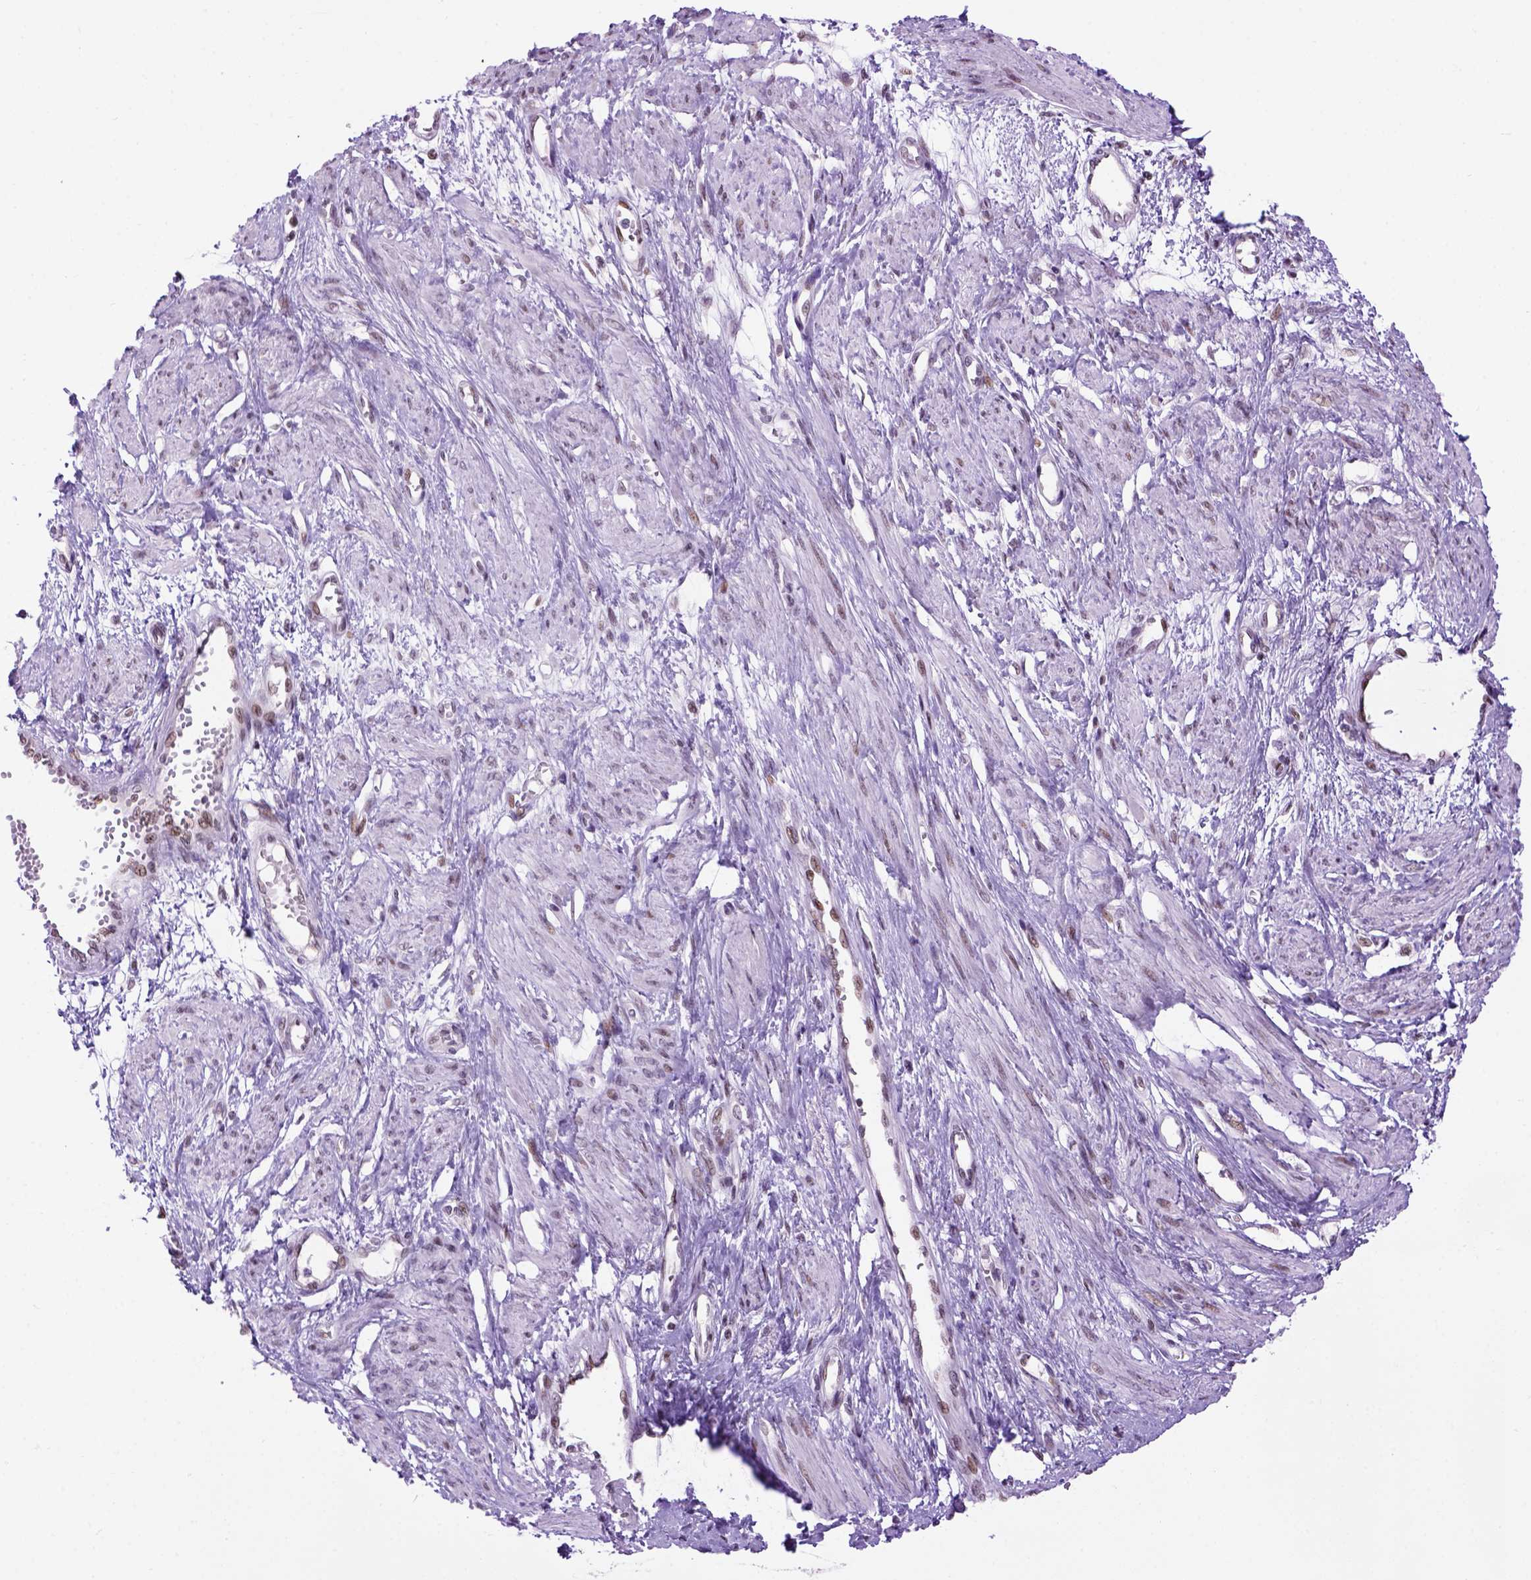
{"staining": {"intensity": "weak", "quantity": "<25%", "location": "nuclear"}, "tissue": "smooth muscle", "cell_type": "Smooth muscle cells", "image_type": "normal", "snomed": [{"axis": "morphology", "description": "Normal tissue, NOS"}, {"axis": "topography", "description": "Smooth muscle"}, {"axis": "topography", "description": "Uterus"}], "caption": "Micrograph shows no significant protein expression in smooth muscle cells of normal smooth muscle.", "gene": "TBPL1", "patient": {"sex": "female", "age": 39}}